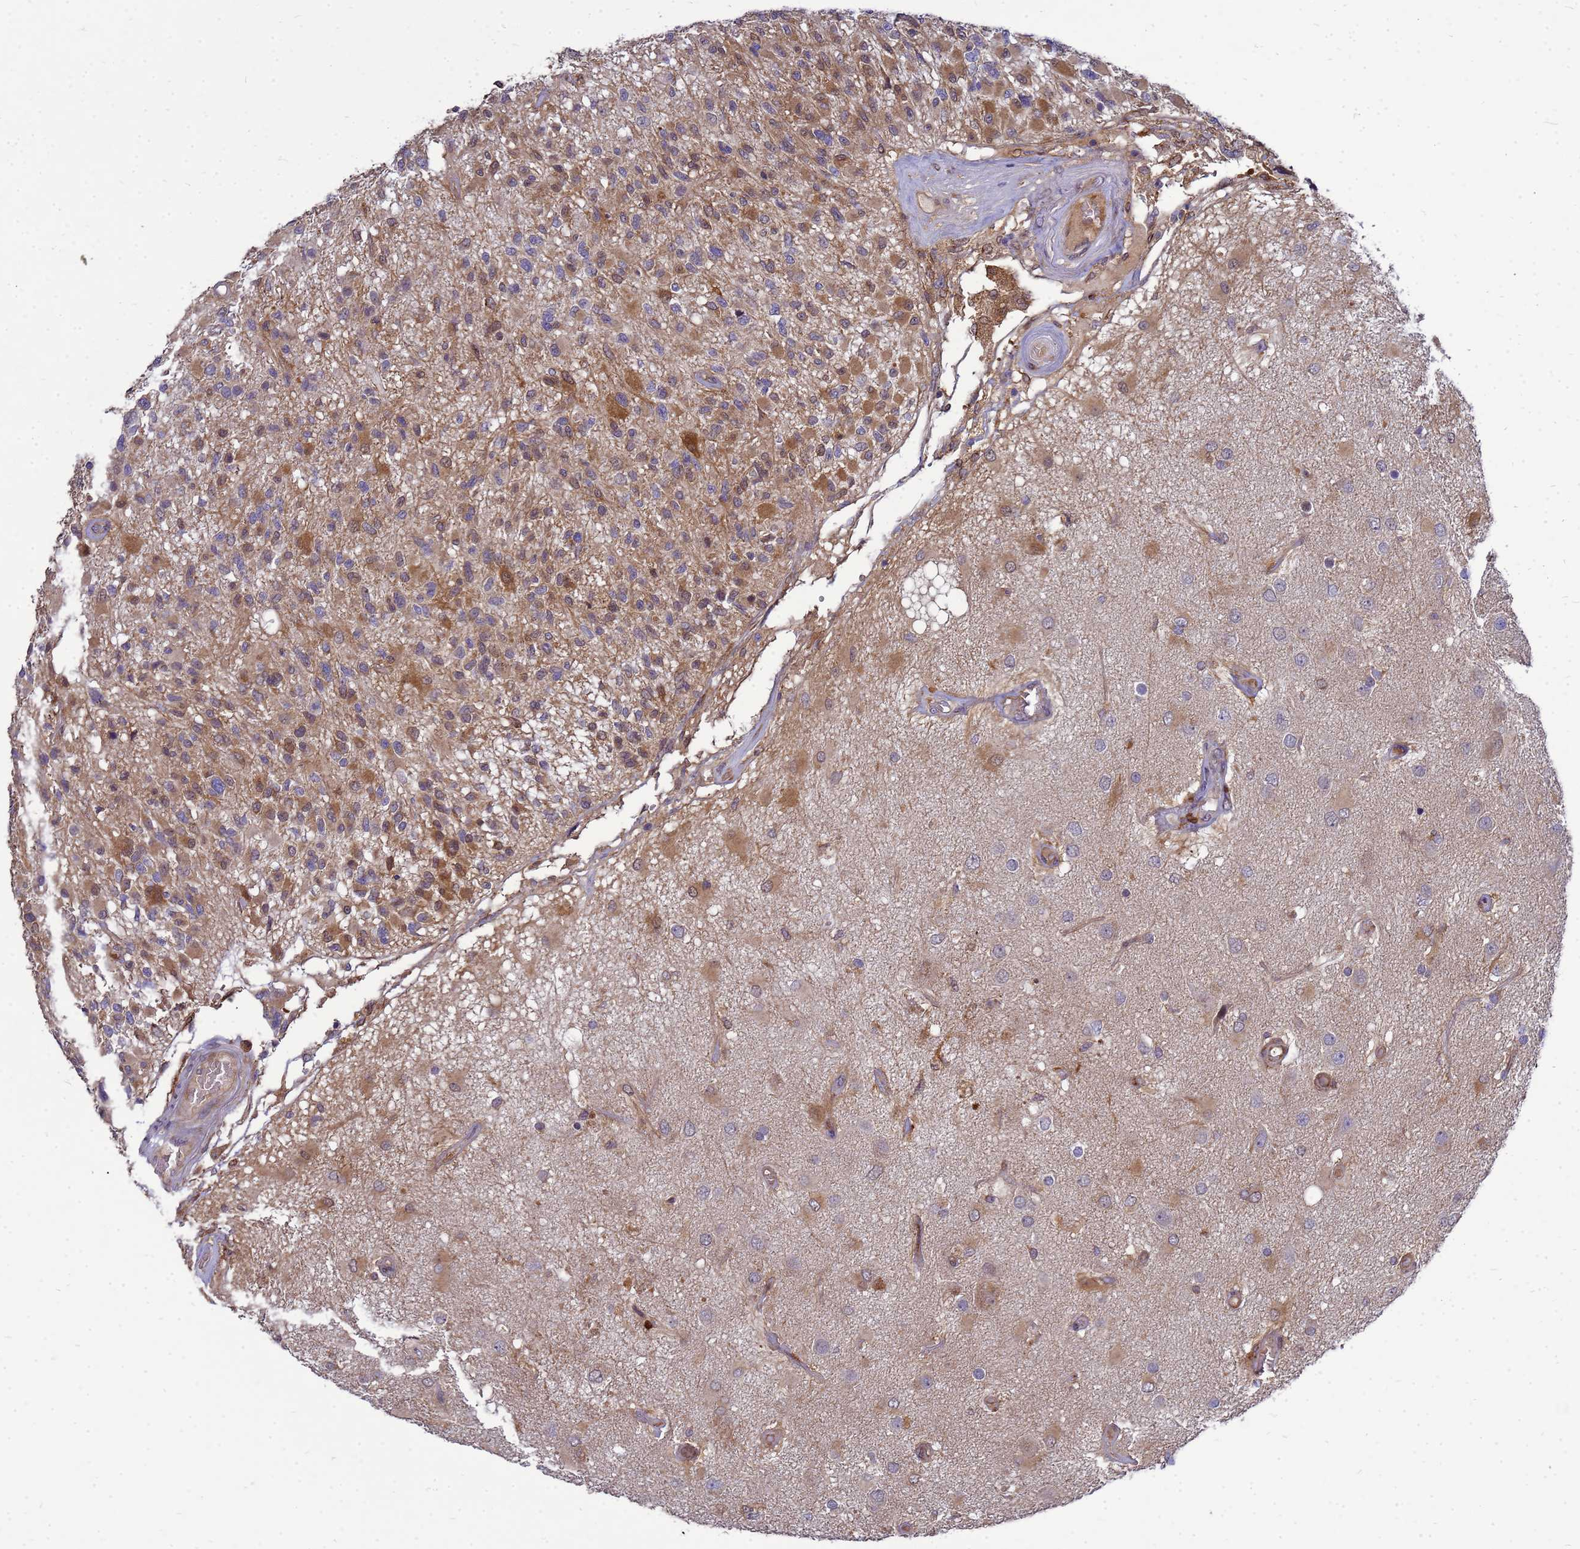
{"staining": {"intensity": "moderate", "quantity": "25%-75%", "location": "cytoplasmic/membranous,nuclear"}, "tissue": "glioma", "cell_type": "Tumor cells", "image_type": "cancer", "snomed": [{"axis": "morphology", "description": "Glioma, malignant, High grade"}, {"axis": "morphology", "description": "Glioblastoma, NOS"}, {"axis": "topography", "description": "Brain"}], "caption": "The immunohistochemical stain highlights moderate cytoplasmic/membranous and nuclear positivity in tumor cells of glioma tissue.", "gene": "EIF4EBP3", "patient": {"sex": "male", "age": 60}}